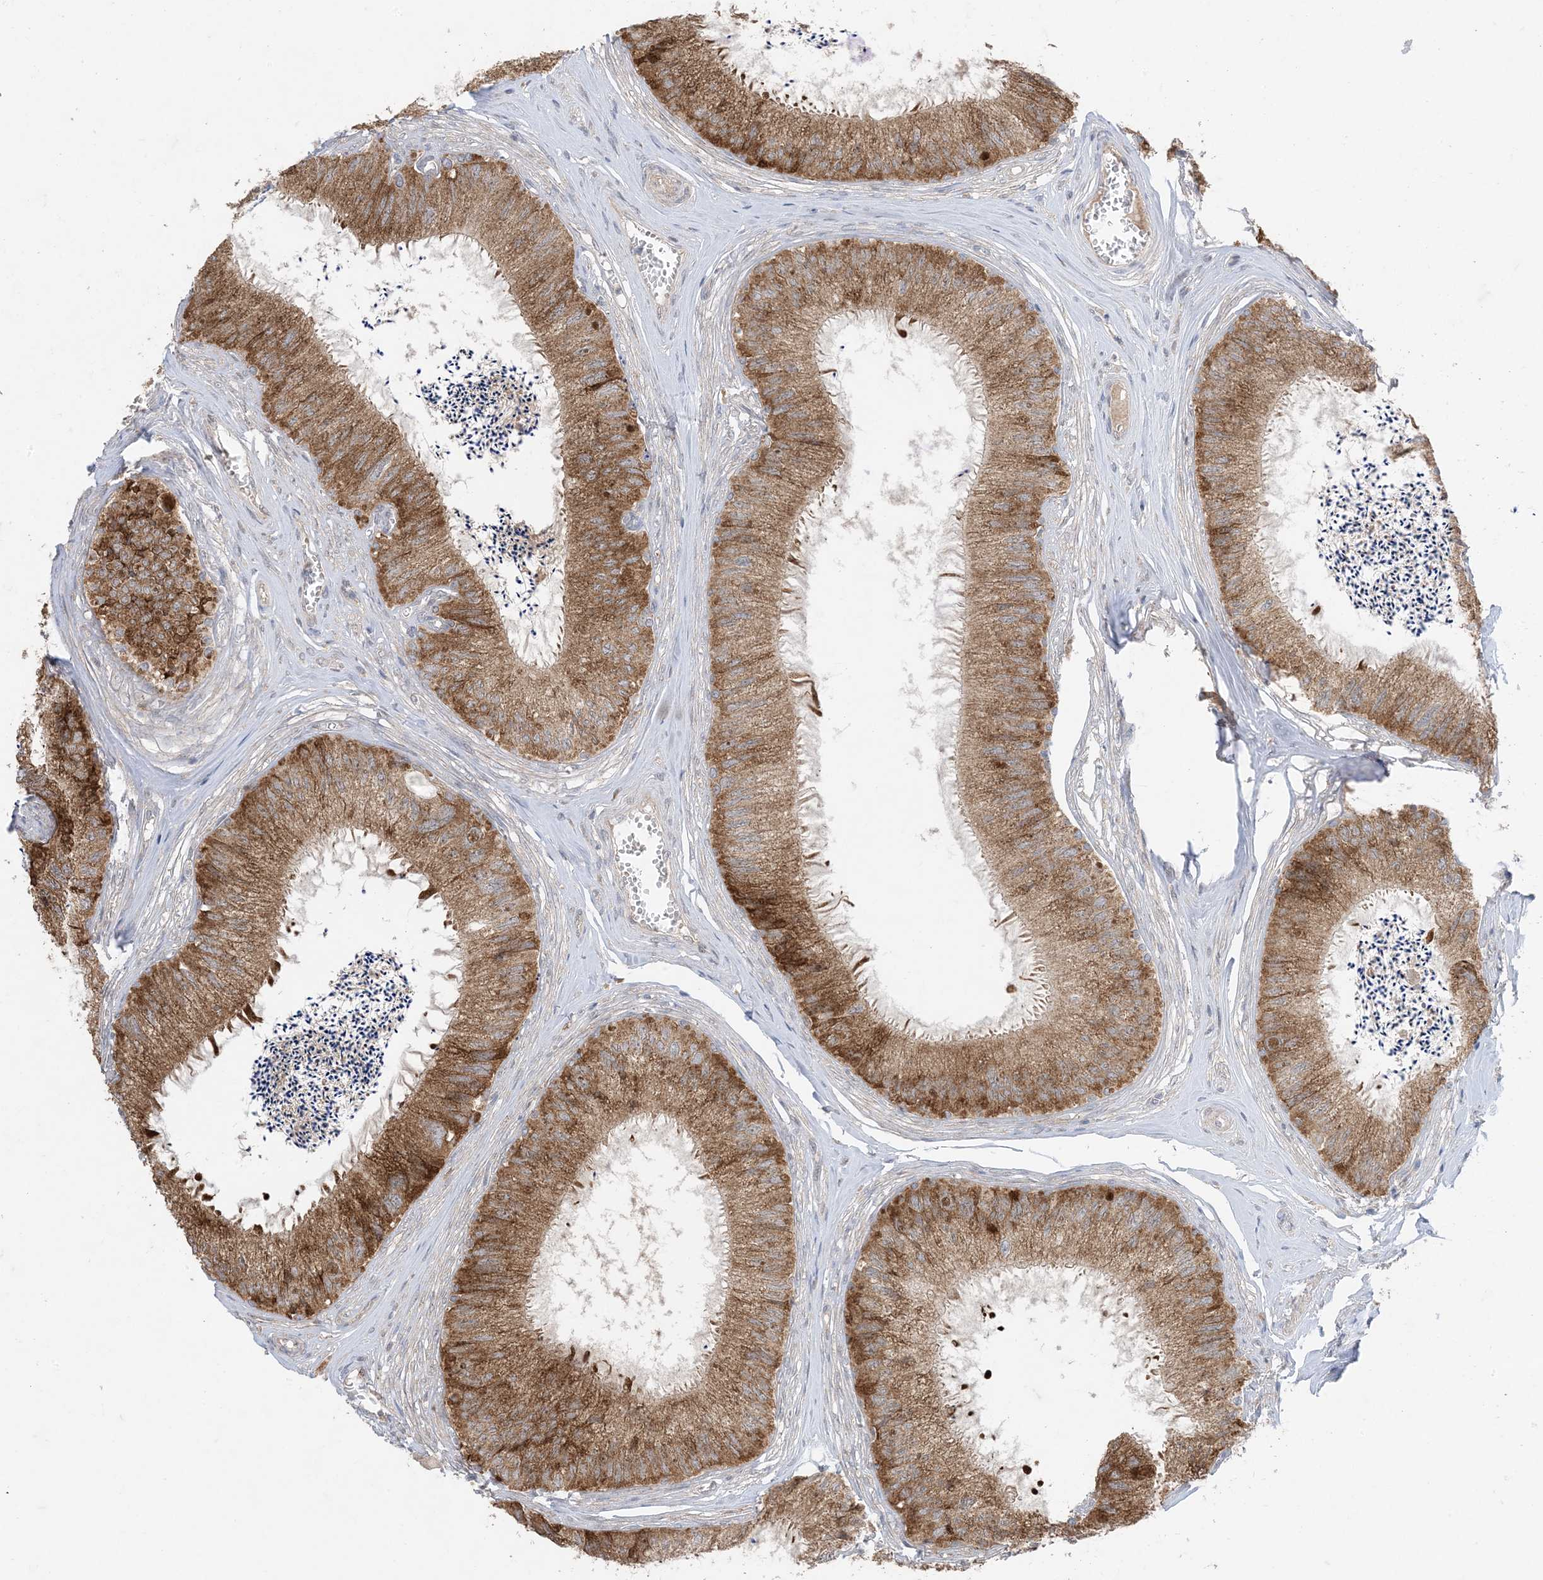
{"staining": {"intensity": "strong", "quantity": ">75%", "location": "cytoplasmic/membranous"}, "tissue": "epididymis", "cell_type": "Glandular cells", "image_type": "normal", "snomed": [{"axis": "morphology", "description": "Normal tissue, NOS"}, {"axis": "topography", "description": "Epididymis"}], "caption": "Glandular cells show strong cytoplasmic/membranous expression in about >75% of cells in normal epididymis. (IHC, brightfield microscopy, high magnification).", "gene": "ODC1", "patient": {"sex": "male", "age": 79}}